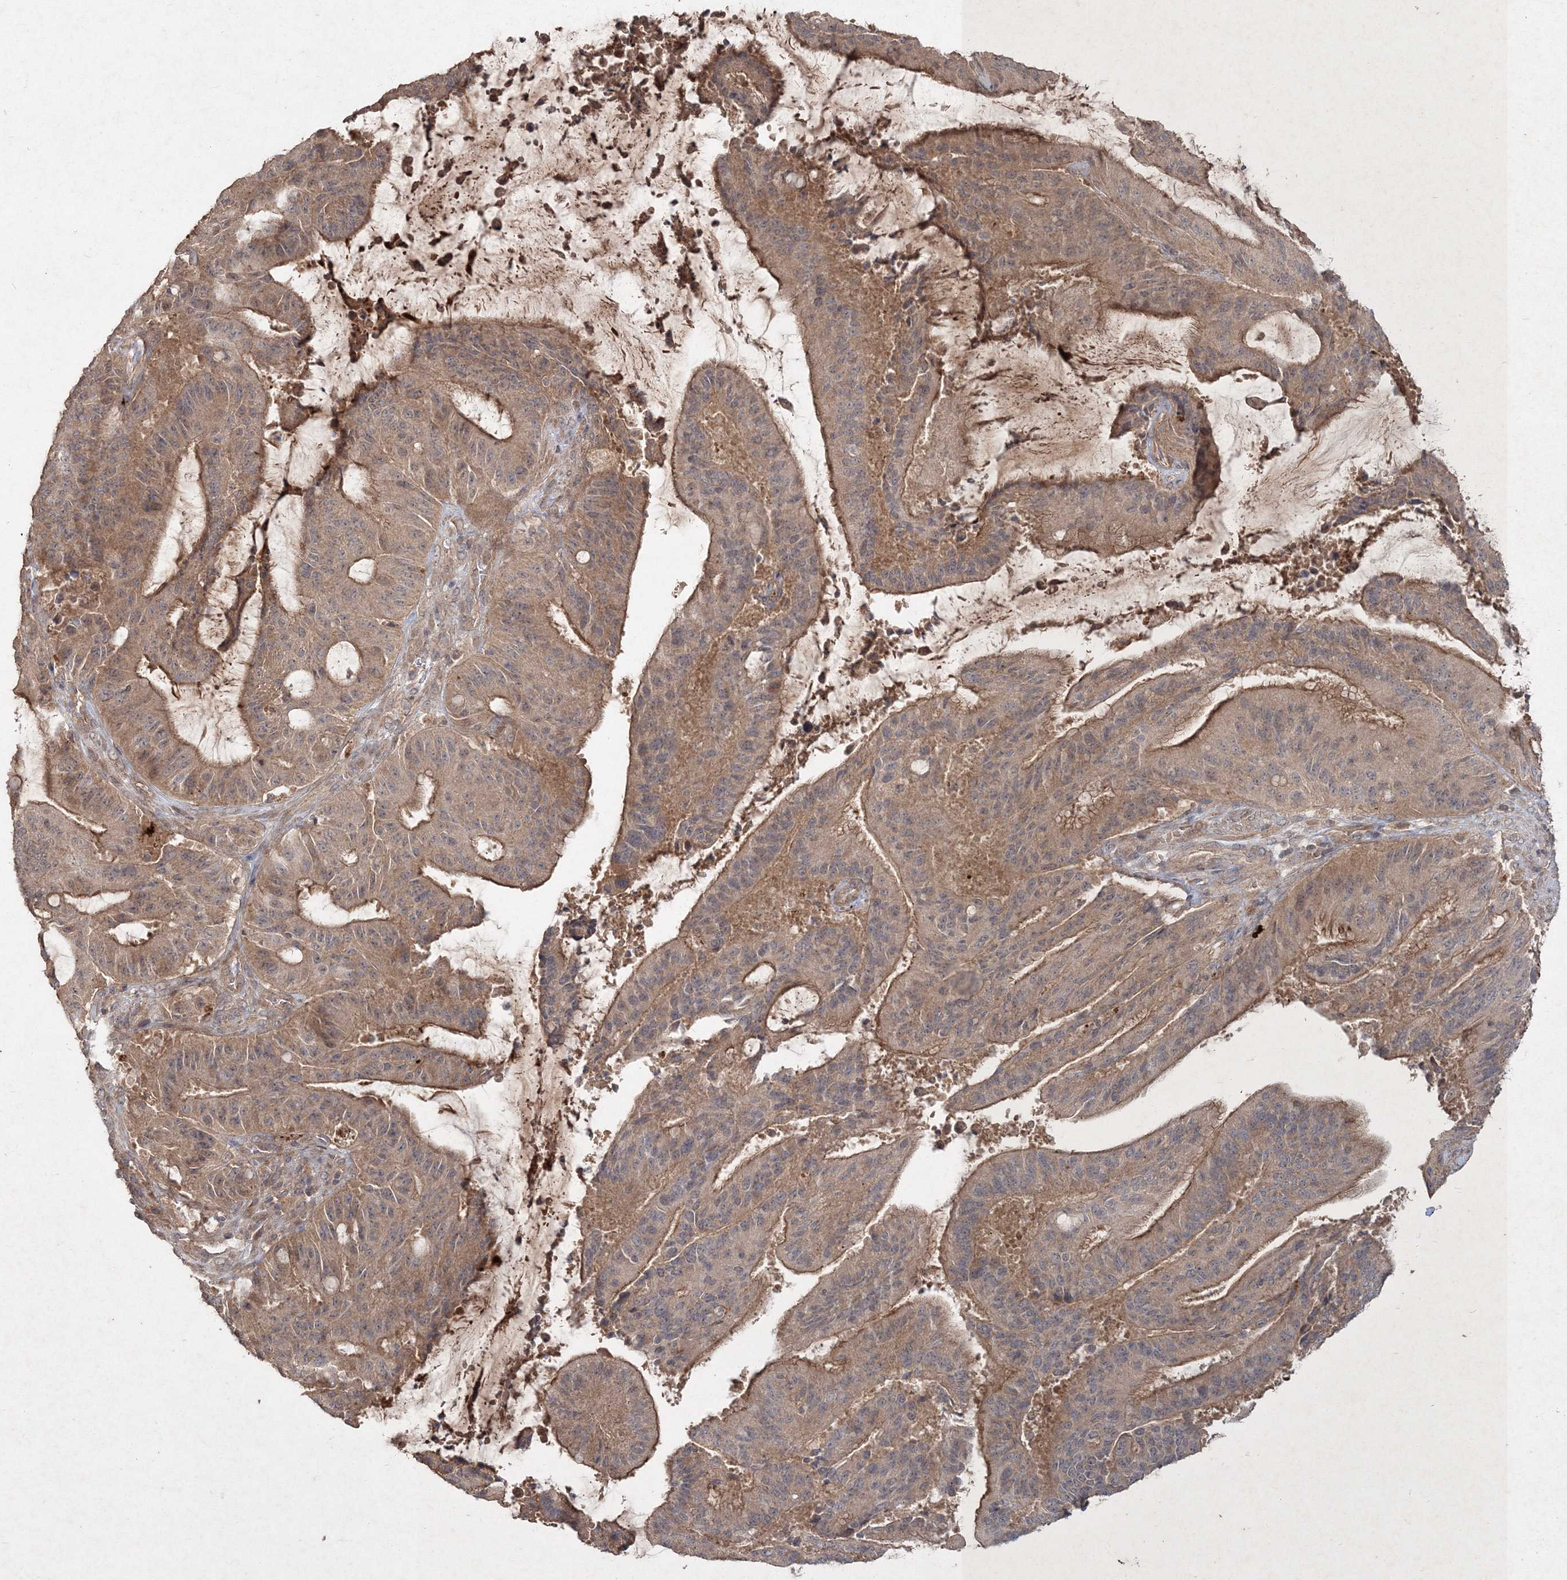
{"staining": {"intensity": "moderate", "quantity": ">75%", "location": "cytoplasmic/membranous"}, "tissue": "liver cancer", "cell_type": "Tumor cells", "image_type": "cancer", "snomed": [{"axis": "morphology", "description": "Normal tissue, NOS"}, {"axis": "morphology", "description": "Cholangiocarcinoma"}, {"axis": "topography", "description": "Liver"}, {"axis": "topography", "description": "Peripheral nerve tissue"}], "caption": "Moderate cytoplasmic/membranous protein expression is identified in about >75% of tumor cells in liver cholangiocarcinoma.", "gene": "SPRY1", "patient": {"sex": "female", "age": 73}}